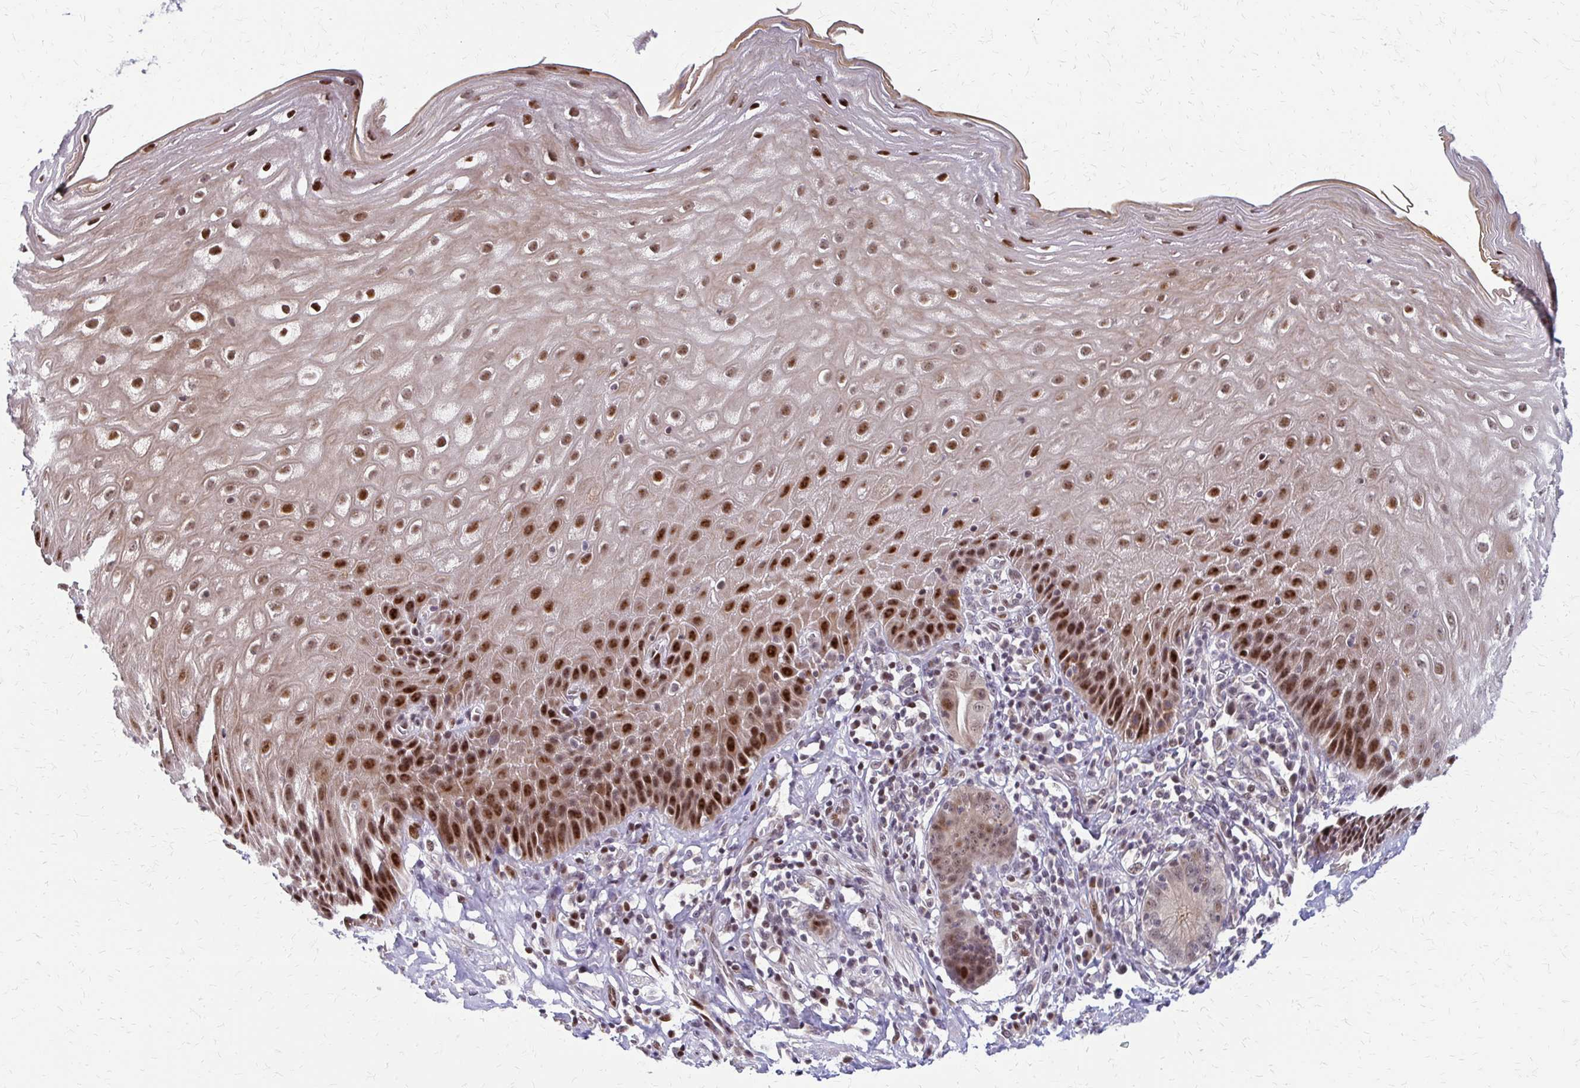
{"staining": {"intensity": "strong", "quantity": ">75%", "location": "cytoplasmic/membranous,nuclear"}, "tissue": "esophagus", "cell_type": "Squamous epithelial cells", "image_type": "normal", "snomed": [{"axis": "morphology", "description": "Normal tissue, NOS"}, {"axis": "topography", "description": "Esophagus"}], "caption": "Immunohistochemical staining of normal human esophagus demonstrates >75% levels of strong cytoplasmic/membranous,nuclear protein expression in about >75% of squamous epithelial cells.", "gene": "TRIR", "patient": {"sex": "female", "age": 61}}